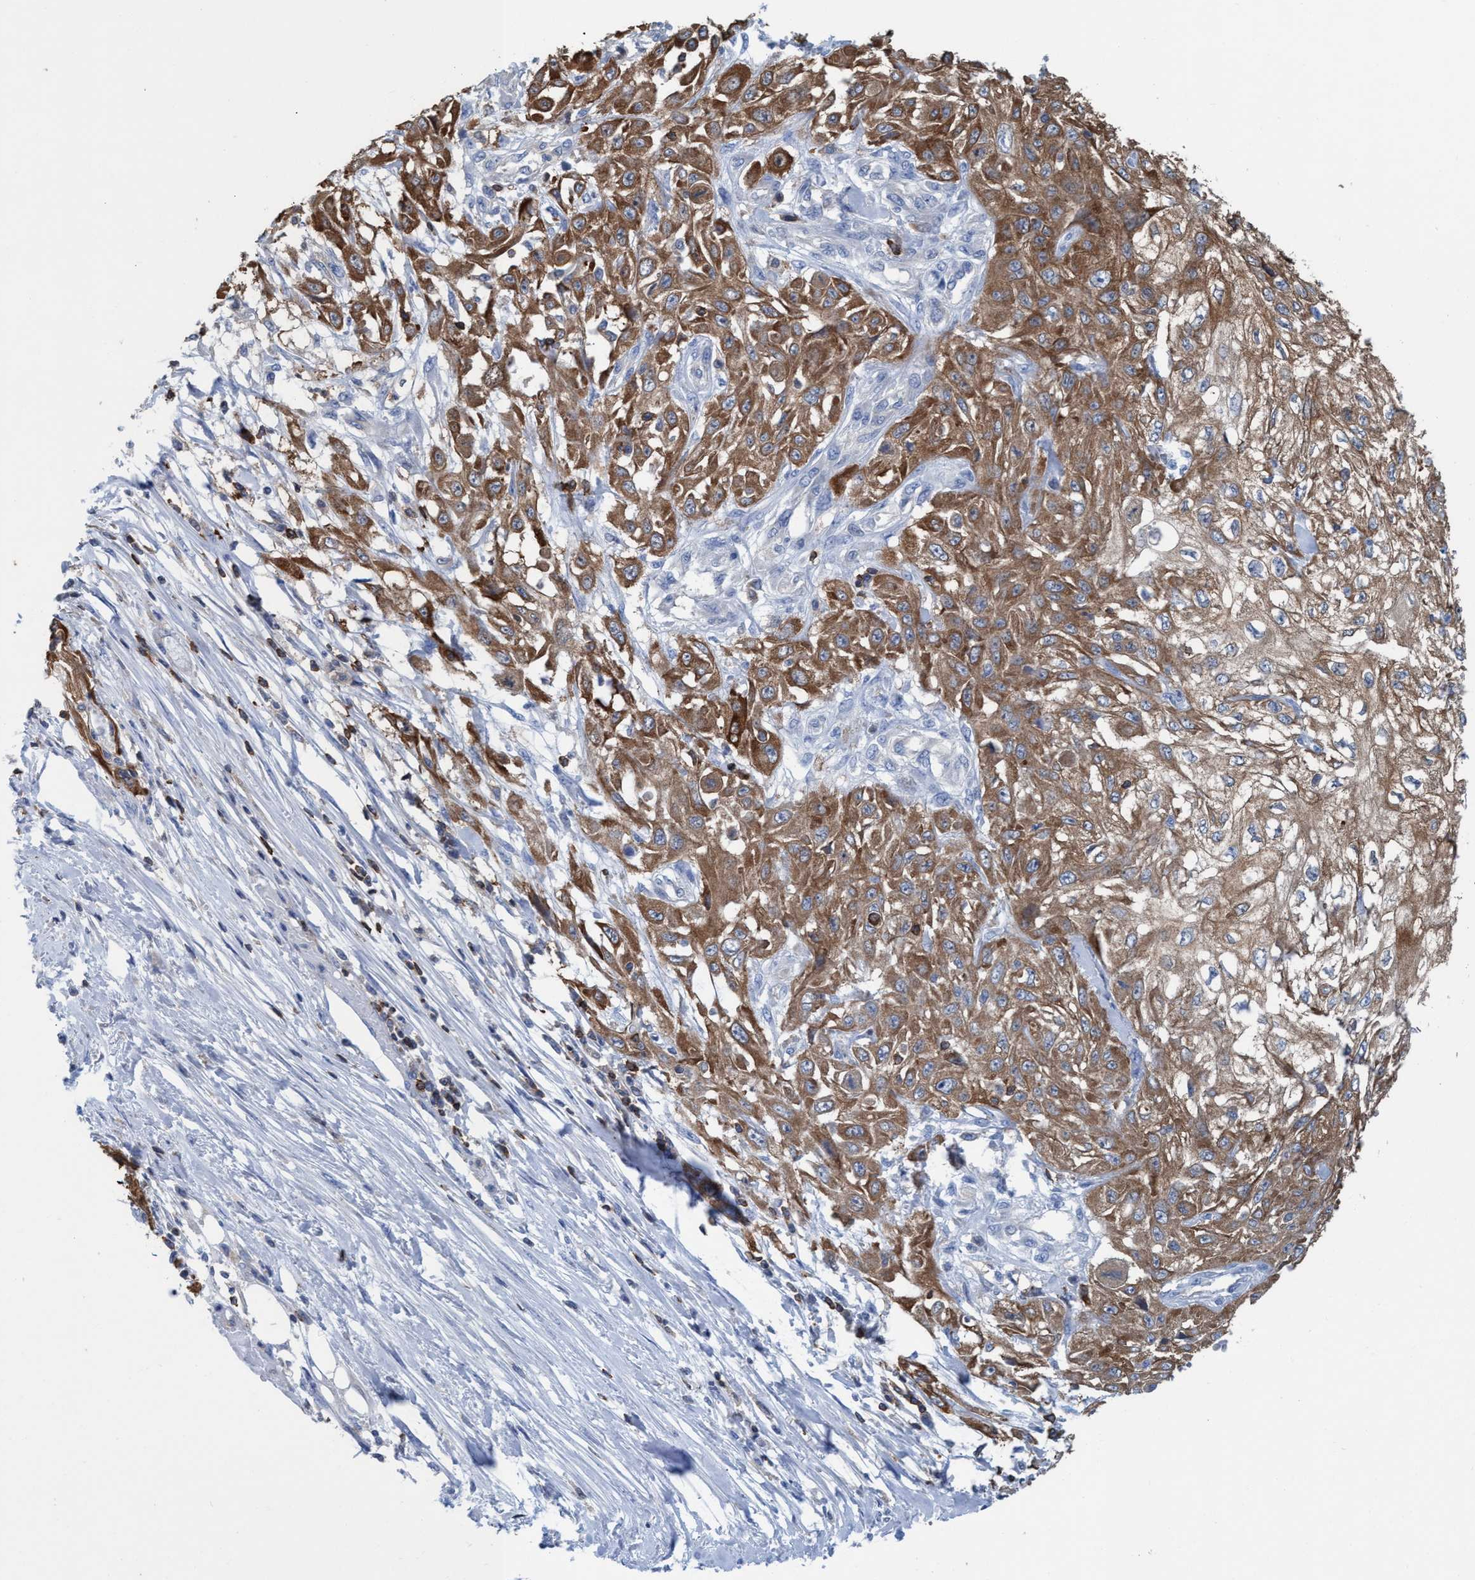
{"staining": {"intensity": "moderate", "quantity": ">75%", "location": "cytoplasmic/membranous"}, "tissue": "skin cancer", "cell_type": "Tumor cells", "image_type": "cancer", "snomed": [{"axis": "morphology", "description": "Squamous cell carcinoma, NOS"}, {"axis": "morphology", "description": "Squamous cell carcinoma, metastatic, NOS"}, {"axis": "topography", "description": "Skin"}, {"axis": "topography", "description": "Lymph node"}], "caption": "High-magnification brightfield microscopy of skin cancer stained with DAB (3,3'-diaminobenzidine) (brown) and counterstained with hematoxylin (blue). tumor cells exhibit moderate cytoplasmic/membranous expression is identified in approximately>75% of cells. (Brightfield microscopy of DAB IHC at high magnification).", "gene": "EZR", "patient": {"sex": "male", "age": 75}}